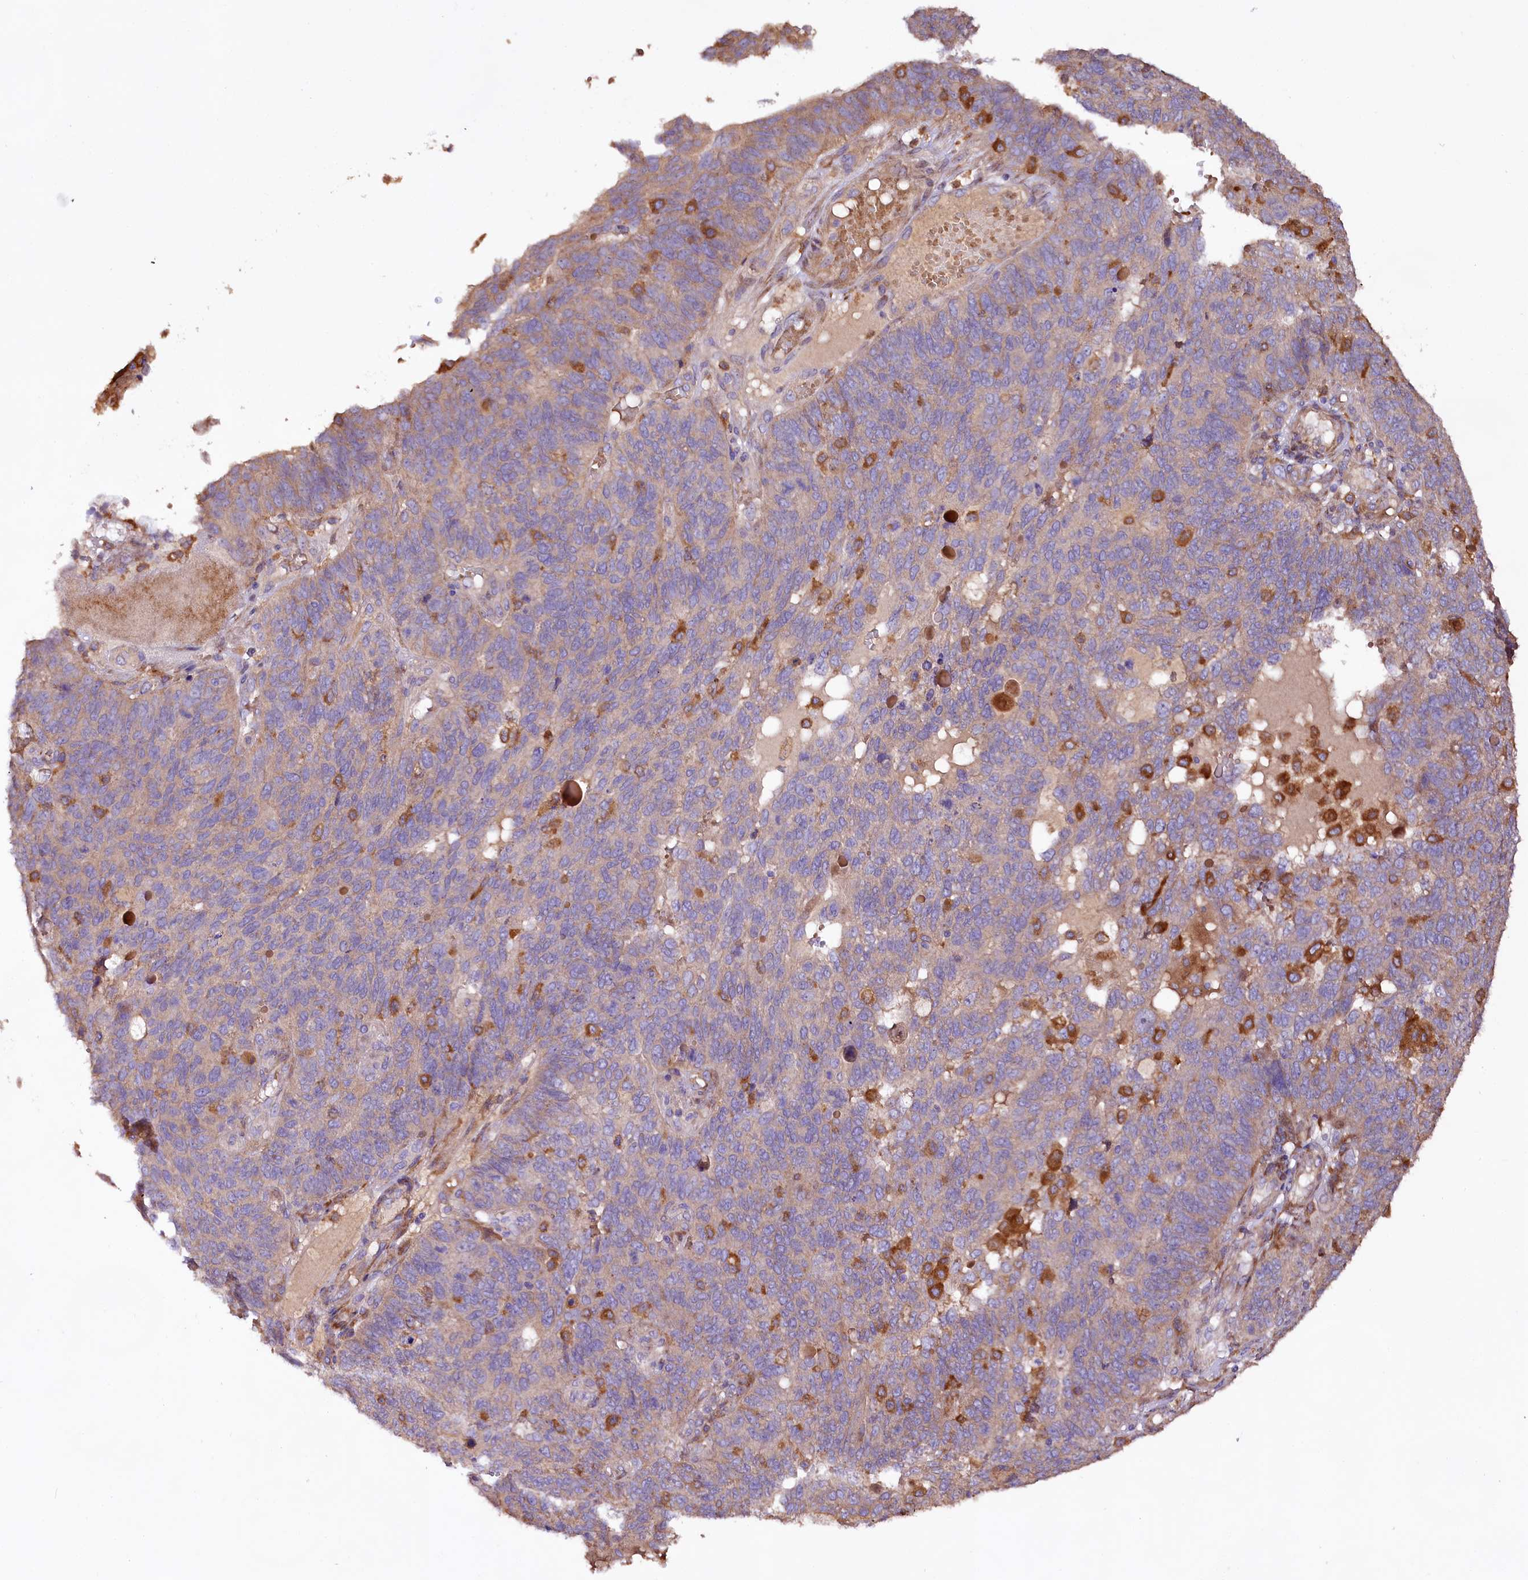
{"staining": {"intensity": "moderate", "quantity": "<25%", "location": "cytoplasmic/membranous"}, "tissue": "endometrial cancer", "cell_type": "Tumor cells", "image_type": "cancer", "snomed": [{"axis": "morphology", "description": "Adenocarcinoma, NOS"}, {"axis": "topography", "description": "Endometrium"}], "caption": "This histopathology image exhibits immunohistochemistry (IHC) staining of human endometrial adenocarcinoma, with low moderate cytoplasmic/membranous staining in about <25% of tumor cells.", "gene": "DMXL2", "patient": {"sex": "female", "age": 66}}